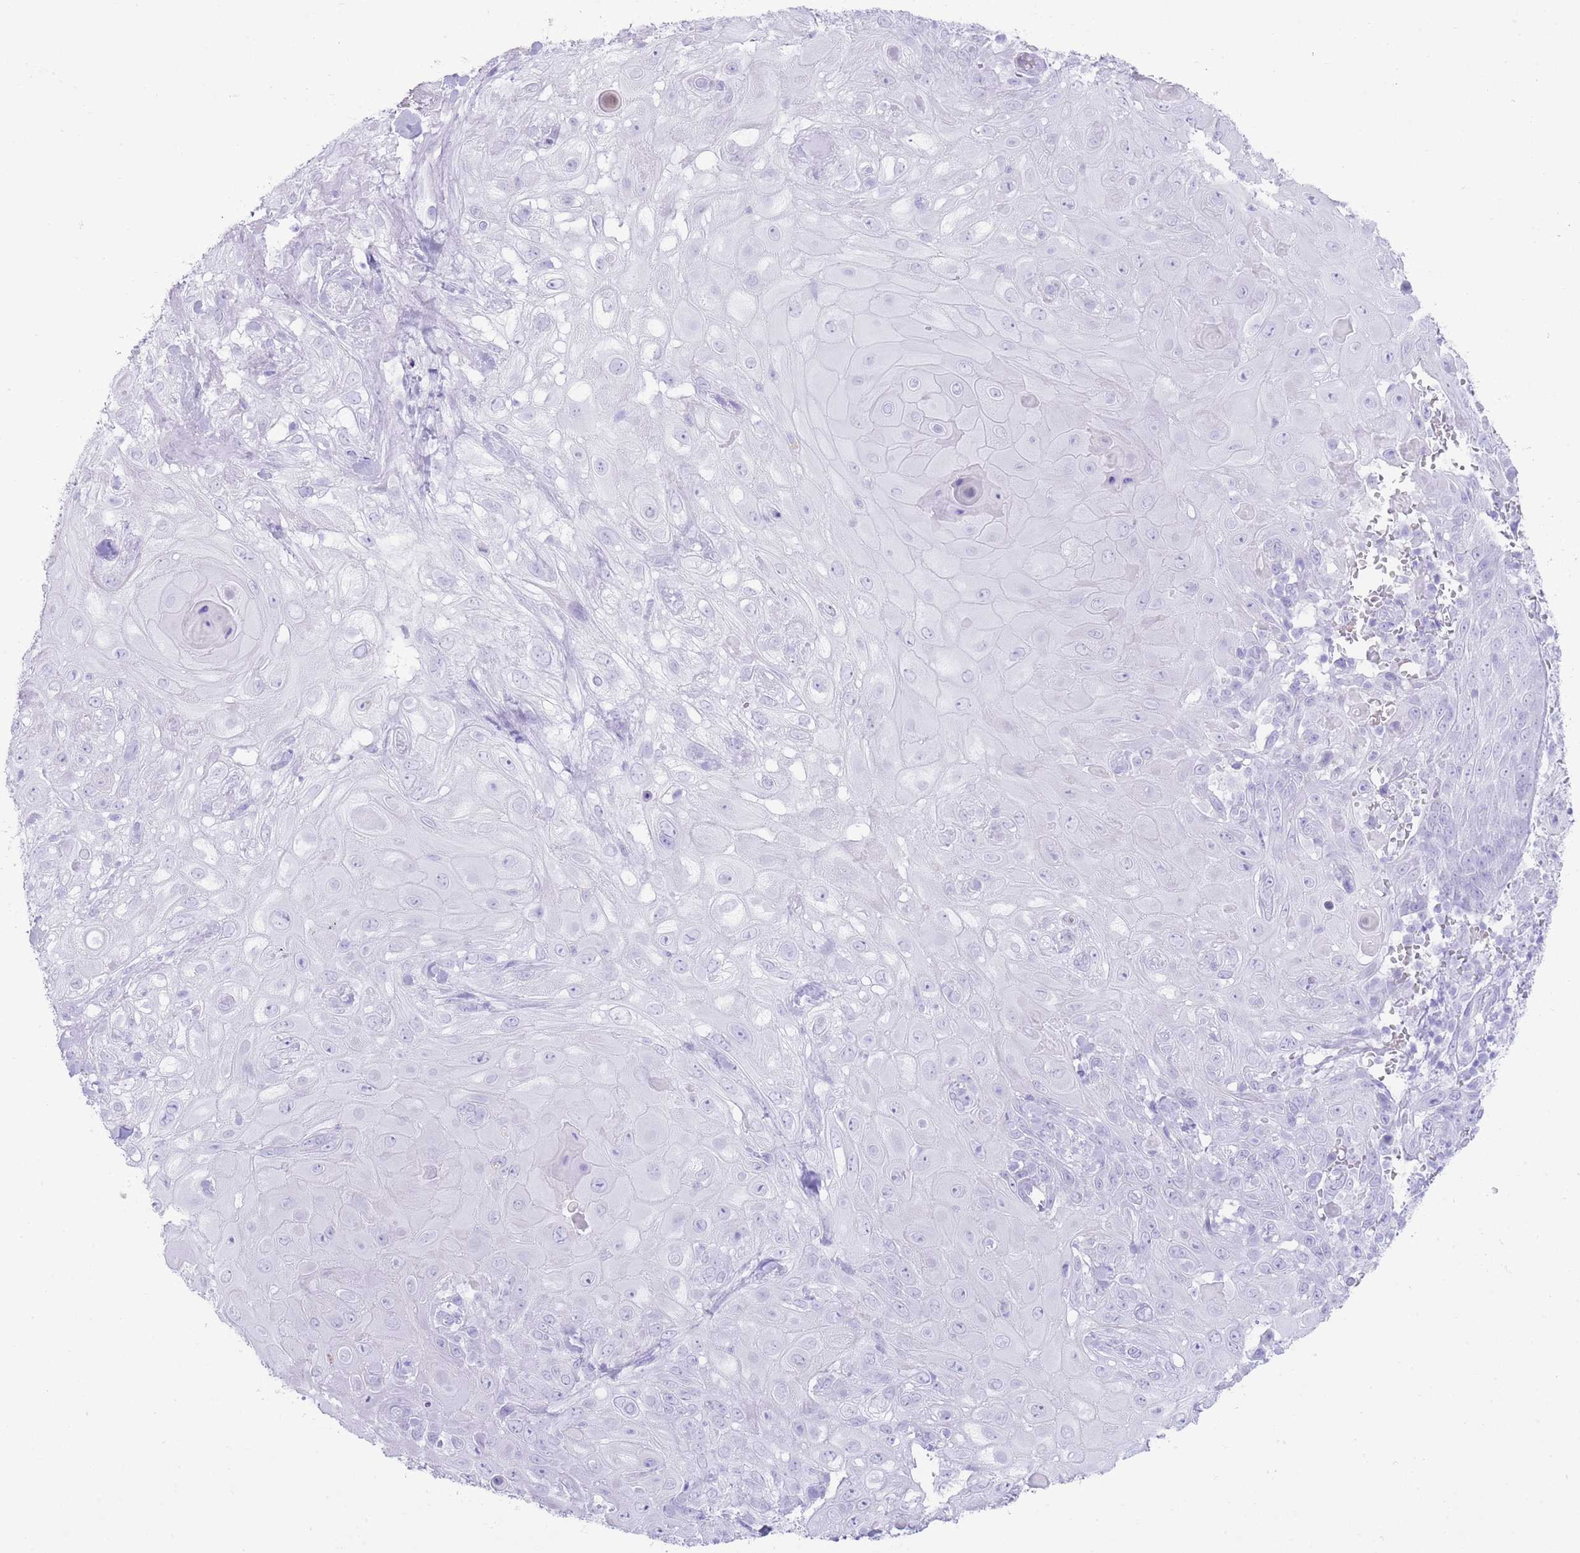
{"staining": {"intensity": "negative", "quantity": "none", "location": "none"}, "tissue": "skin cancer", "cell_type": "Tumor cells", "image_type": "cancer", "snomed": [{"axis": "morphology", "description": "Normal tissue, NOS"}, {"axis": "morphology", "description": "Squamous cell carcinoma, NOS"}, {"axis": "topography", "description": "Skin"}, {"axis": "topography", "description": "Cartilage tissue"}], "caption": "The IHC histopathology image has no significant positivity in tumor cells of skin squamous cell carcinoma tissue. Brightfield microscopy of immunohistochemistry (IHC) stained with DAB (3,3'-diaminobenzidine) (brown) and hematoxylin (blue), captured at high magnification.", "gene": "ELOA2", "patient": {"sex": "female", "age": 79}}